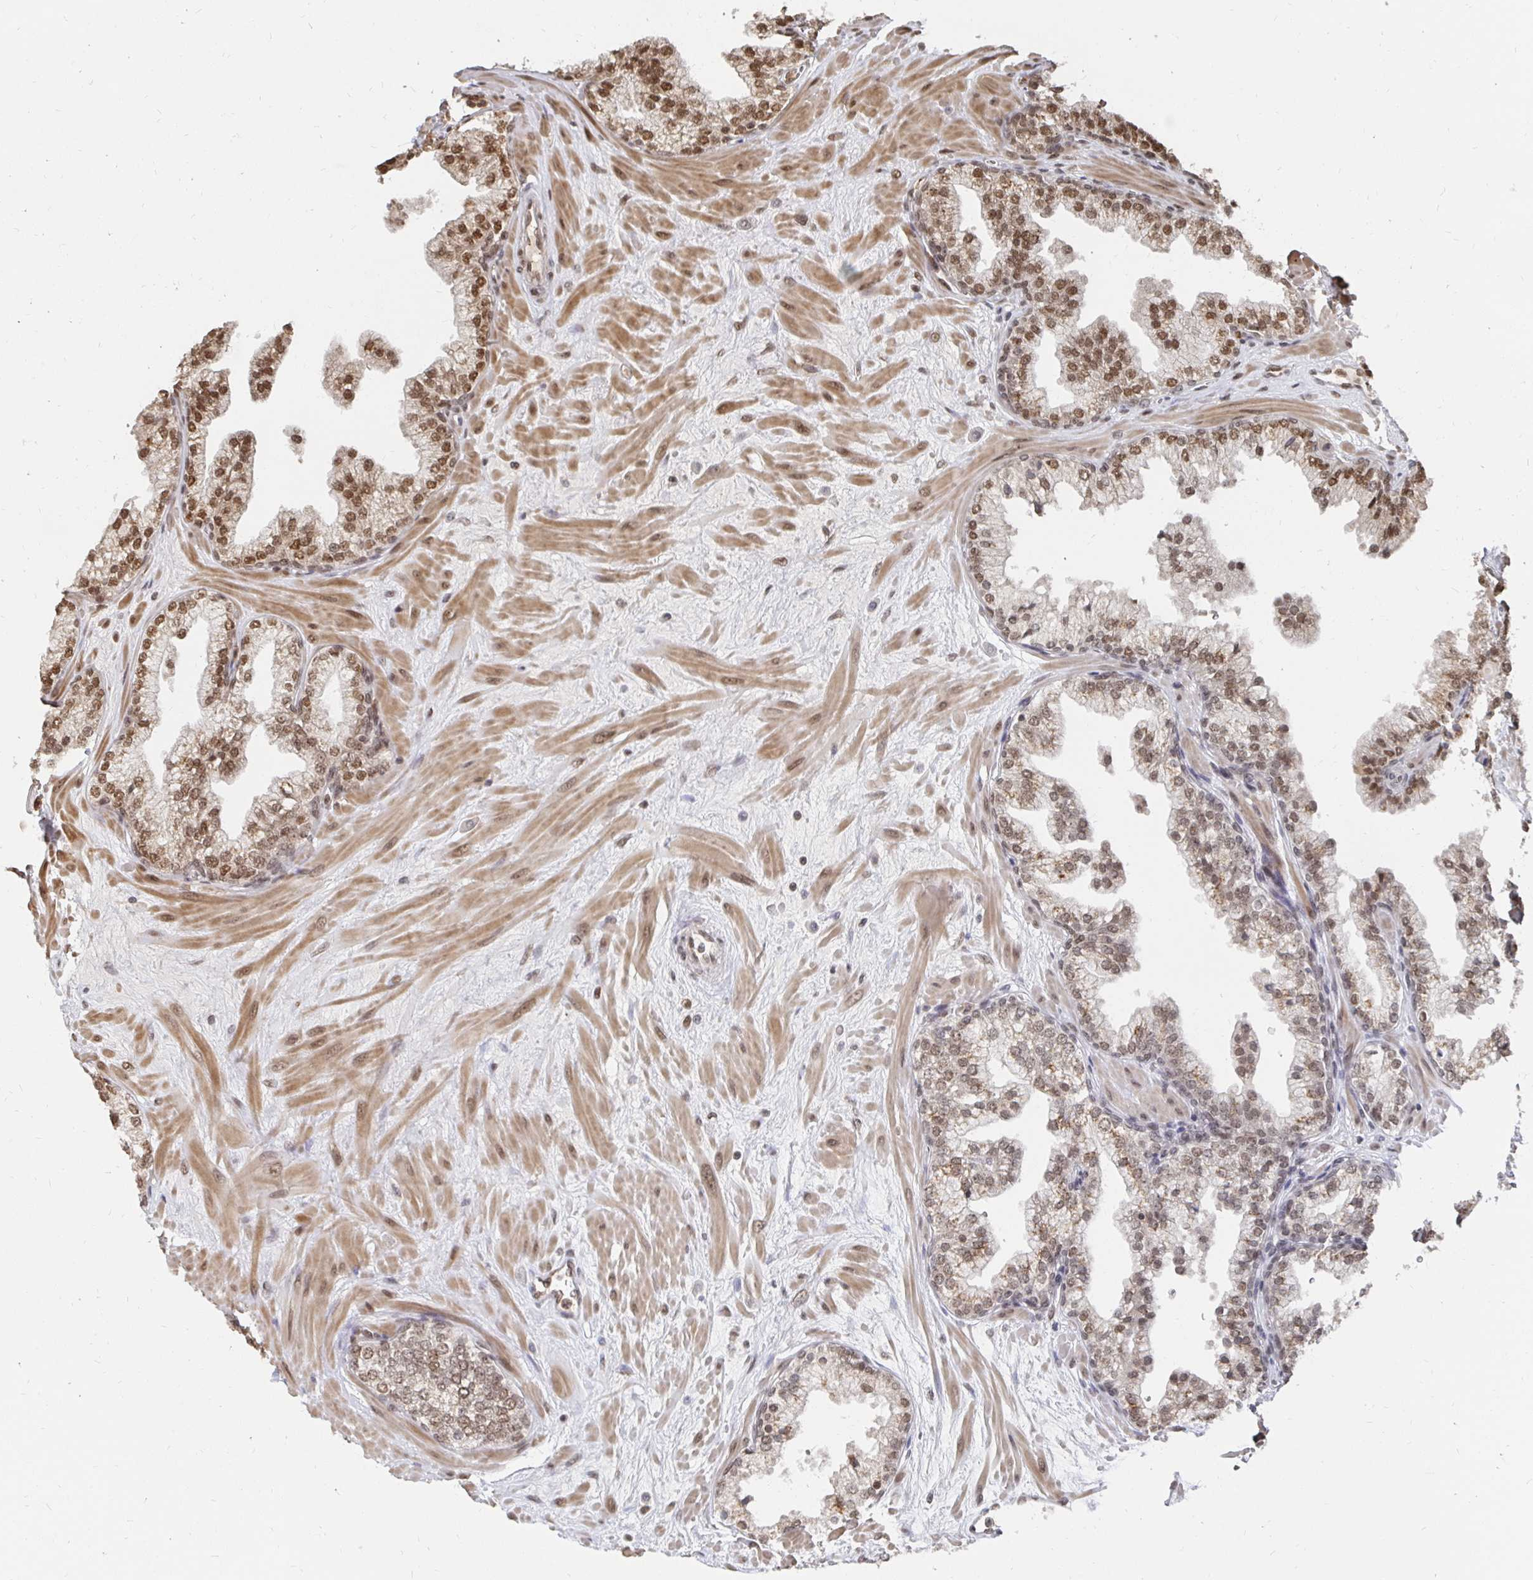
{"staining": {"intensity": "moderate", "quantity": ">75%", "location": "nuclear"}, "tissue": "prostate", "cell_type": "Glandular cells", "image_type": "normal", "snomed": [{"axis": "morphology", "description": "Normal tissue, NOS"}, {"axis": "topography", "description": "Prostate"}, {"axis": "topography", "description": "Peripheral nerve tissue"}], "caption": "DAB immunohistochemical staining of unremarkable prostate reveals moderate nuclear protein expression in about >75% of glandular cells. (IHC, brightfield microscopy, high magnification).", "gene": "GTF3C6", "patient": {"sex": "male", "age": 61}}